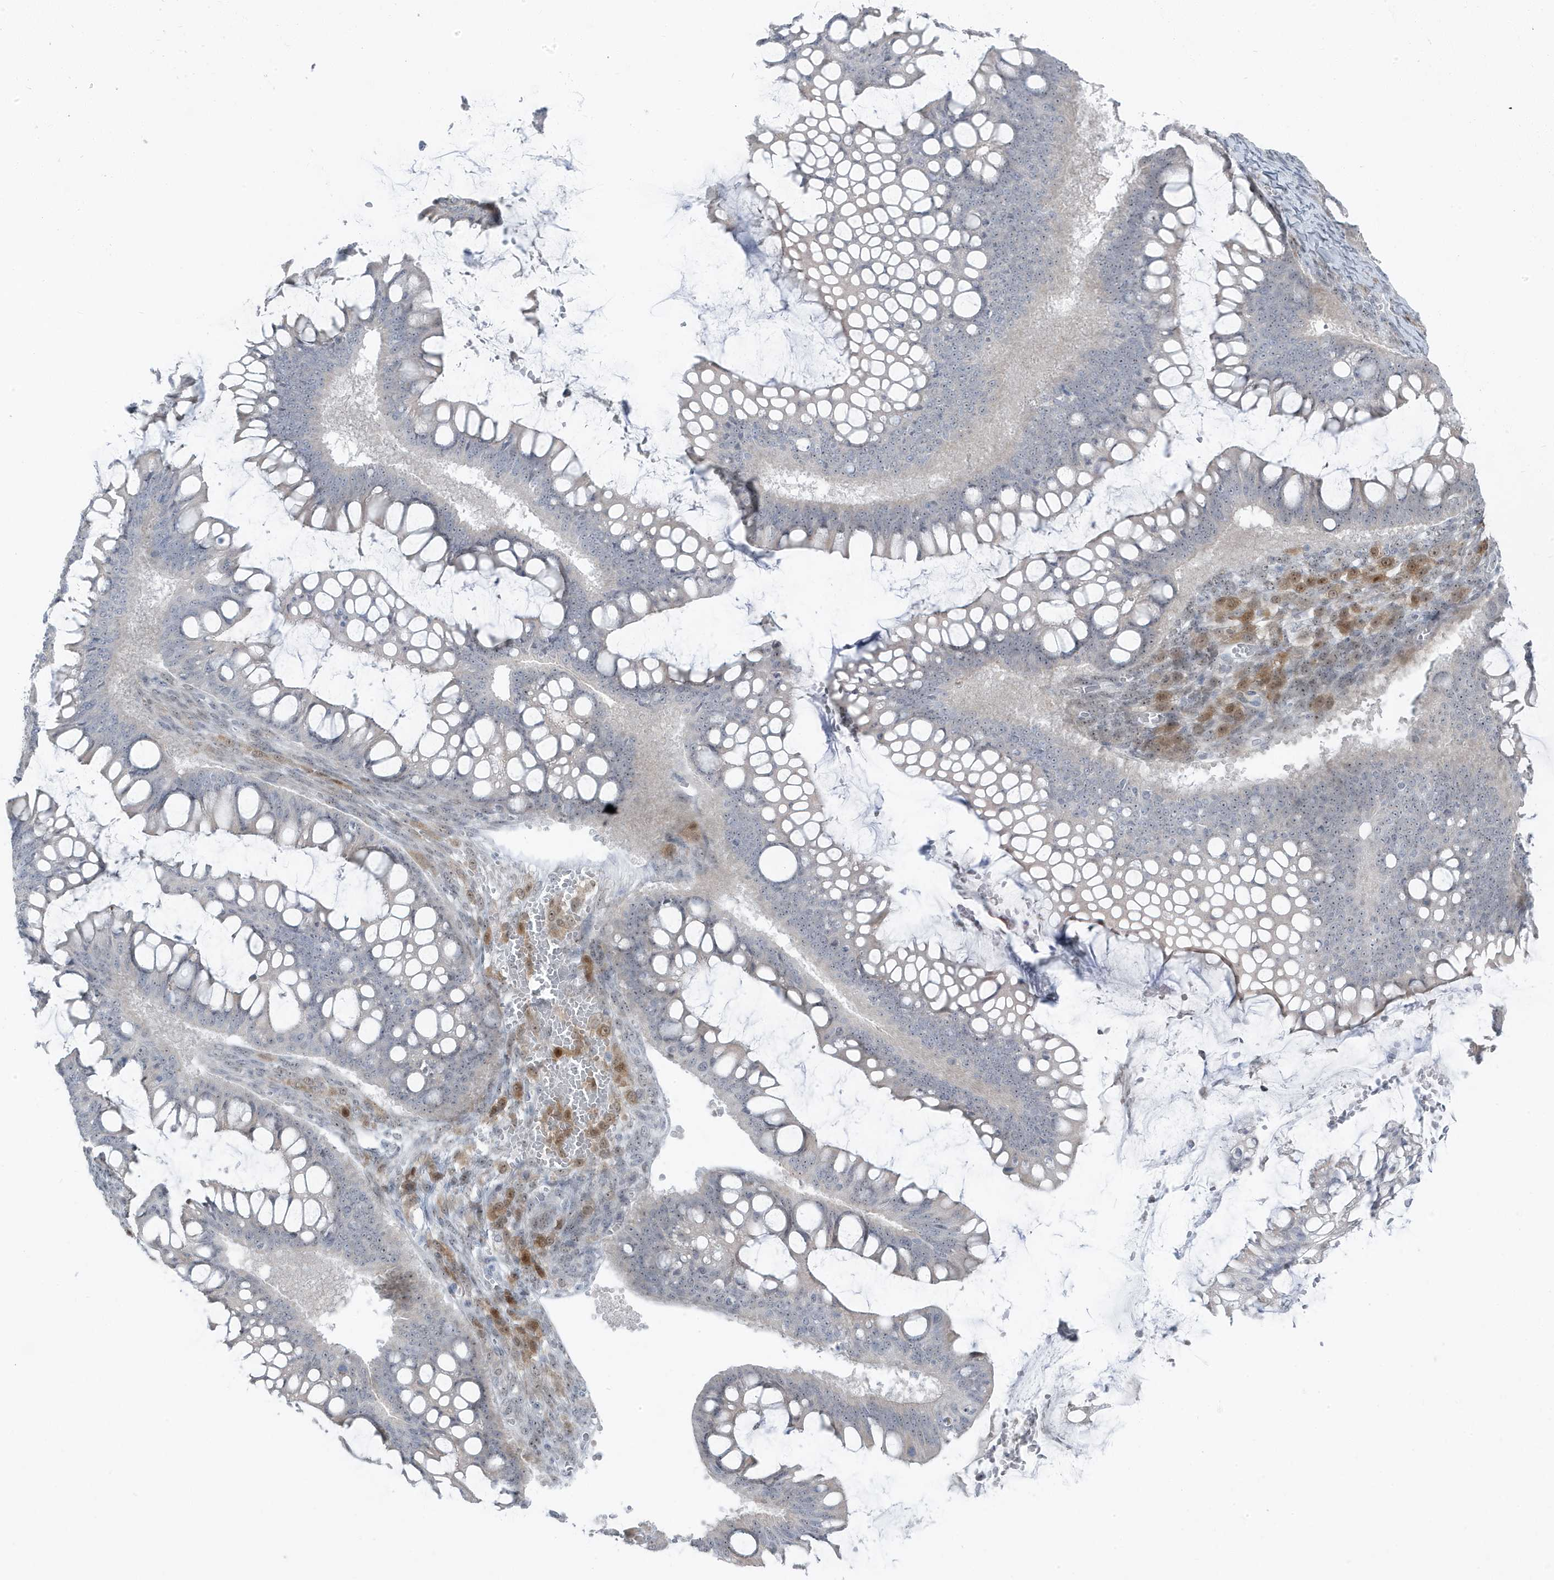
{"staining": {"intensity": "negative", "quantity": "none", "location": "none"}, "tissue": "ovarian cancer", "cell_type": "Tumor cells", "image_type": "cancer", "snomed": [{"axis": "morphology", "description": "Cystadenocarcinoma, mucinous, NOS"}, {"axis": "topography", "description": "Ovary"}], "caption": "The micrograph demonstrates no staining of tumor cells in ovarian cancer.", "gene": "TSEN15", "patient": {"sex": "female", "age": 73}}